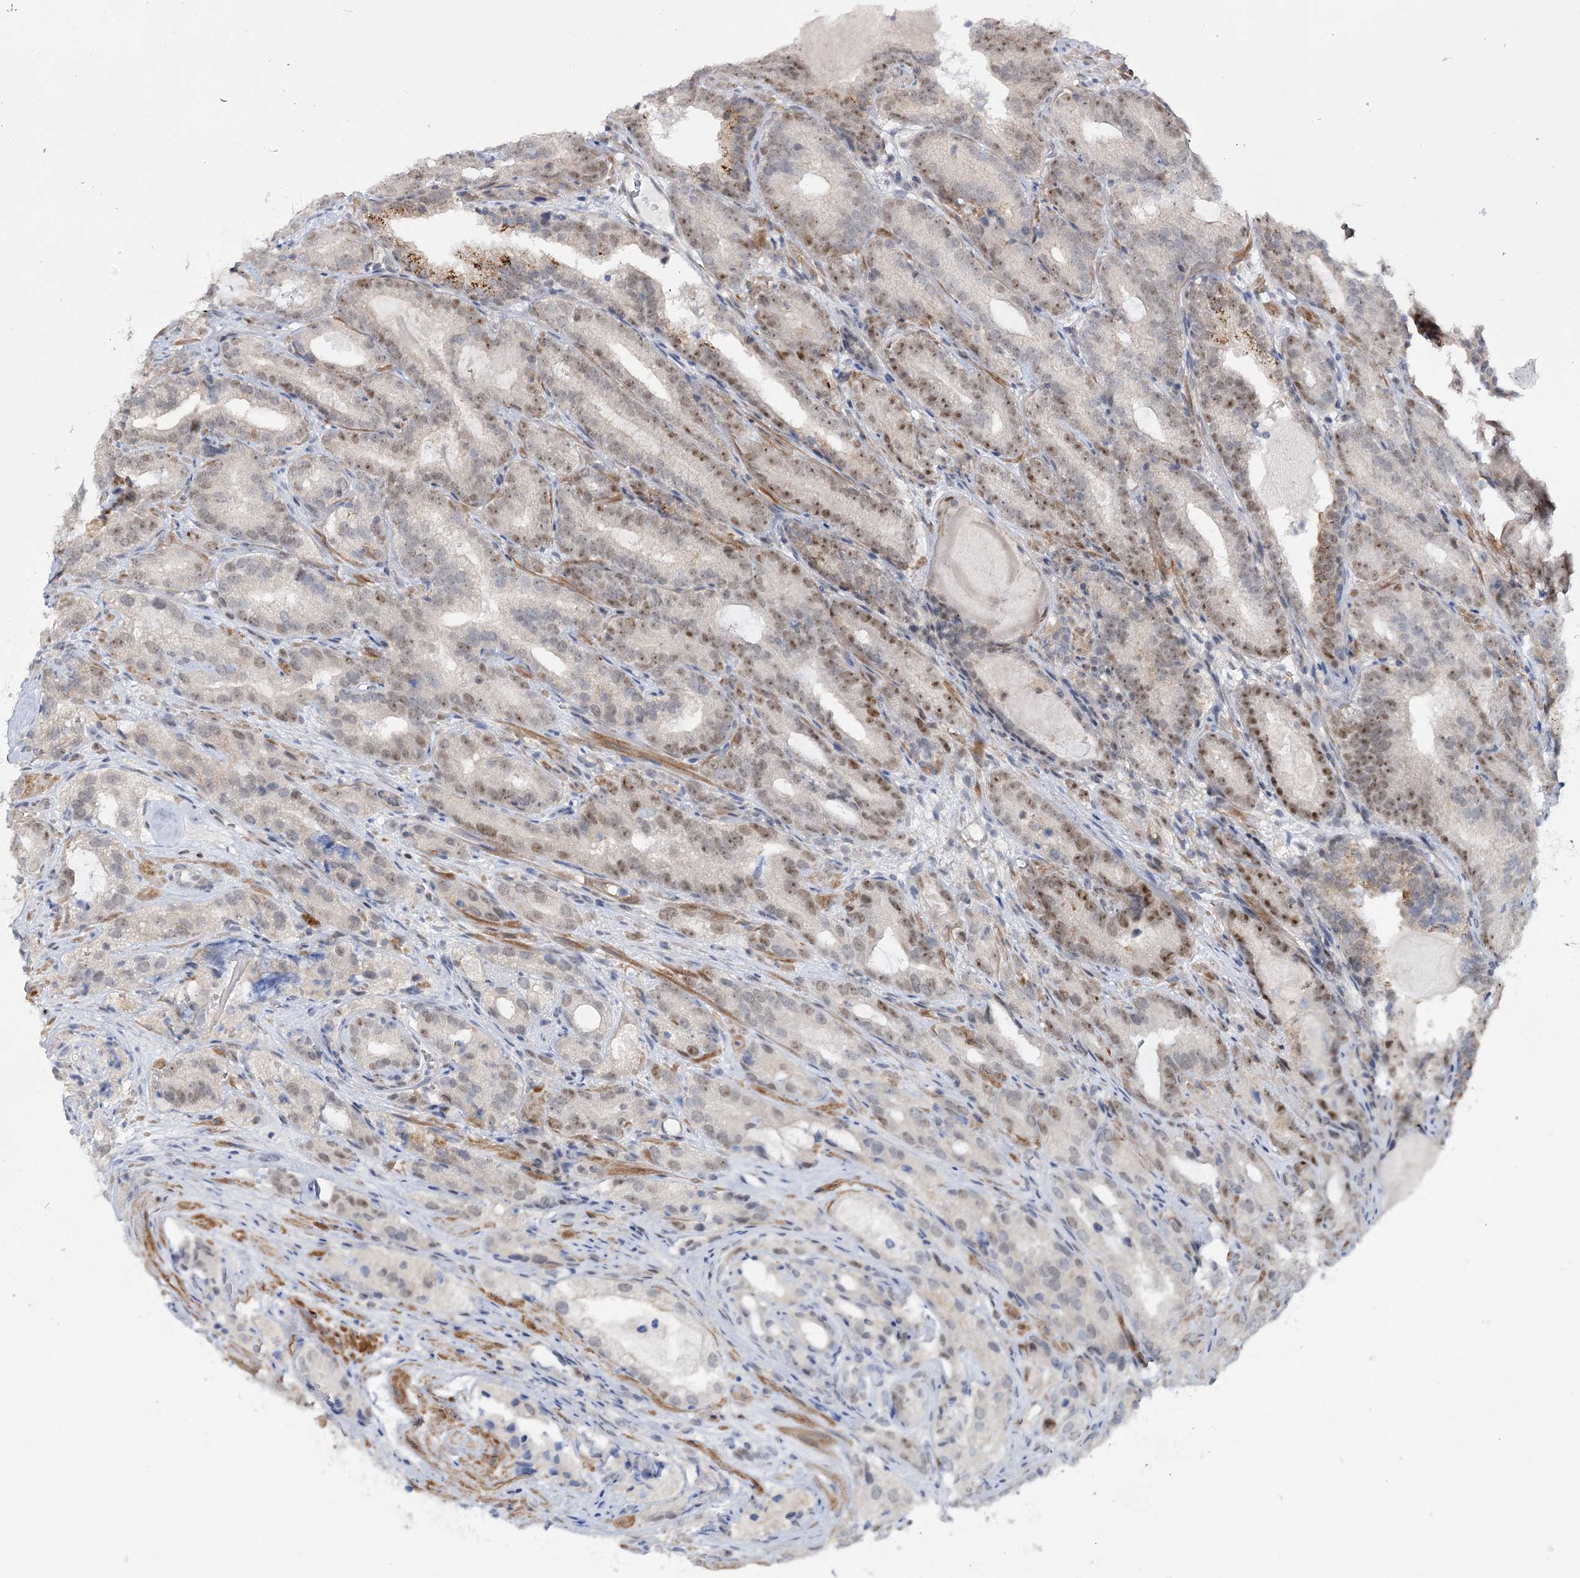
{"staining": {"intensity": "moderate", "quantity": "25%-75%", "location": "nuclear"}, "tissue": "prostate cancer", "cell_type": "Tumor cells", "image_type": "cancer", "snomed": [{"axis": "morphology", "description": "Adenocarcinoma, High grade"}, {"axis": "topography", "description": "Prostate"}], "caption": "This image displays immunohistochemistry staining of human prostate cancer, with medium moderate nuclear expression in about 25%-75% of tumor cells.", "gene": "ZC3H8", "patient": {"sex": "male", "age": 57}}